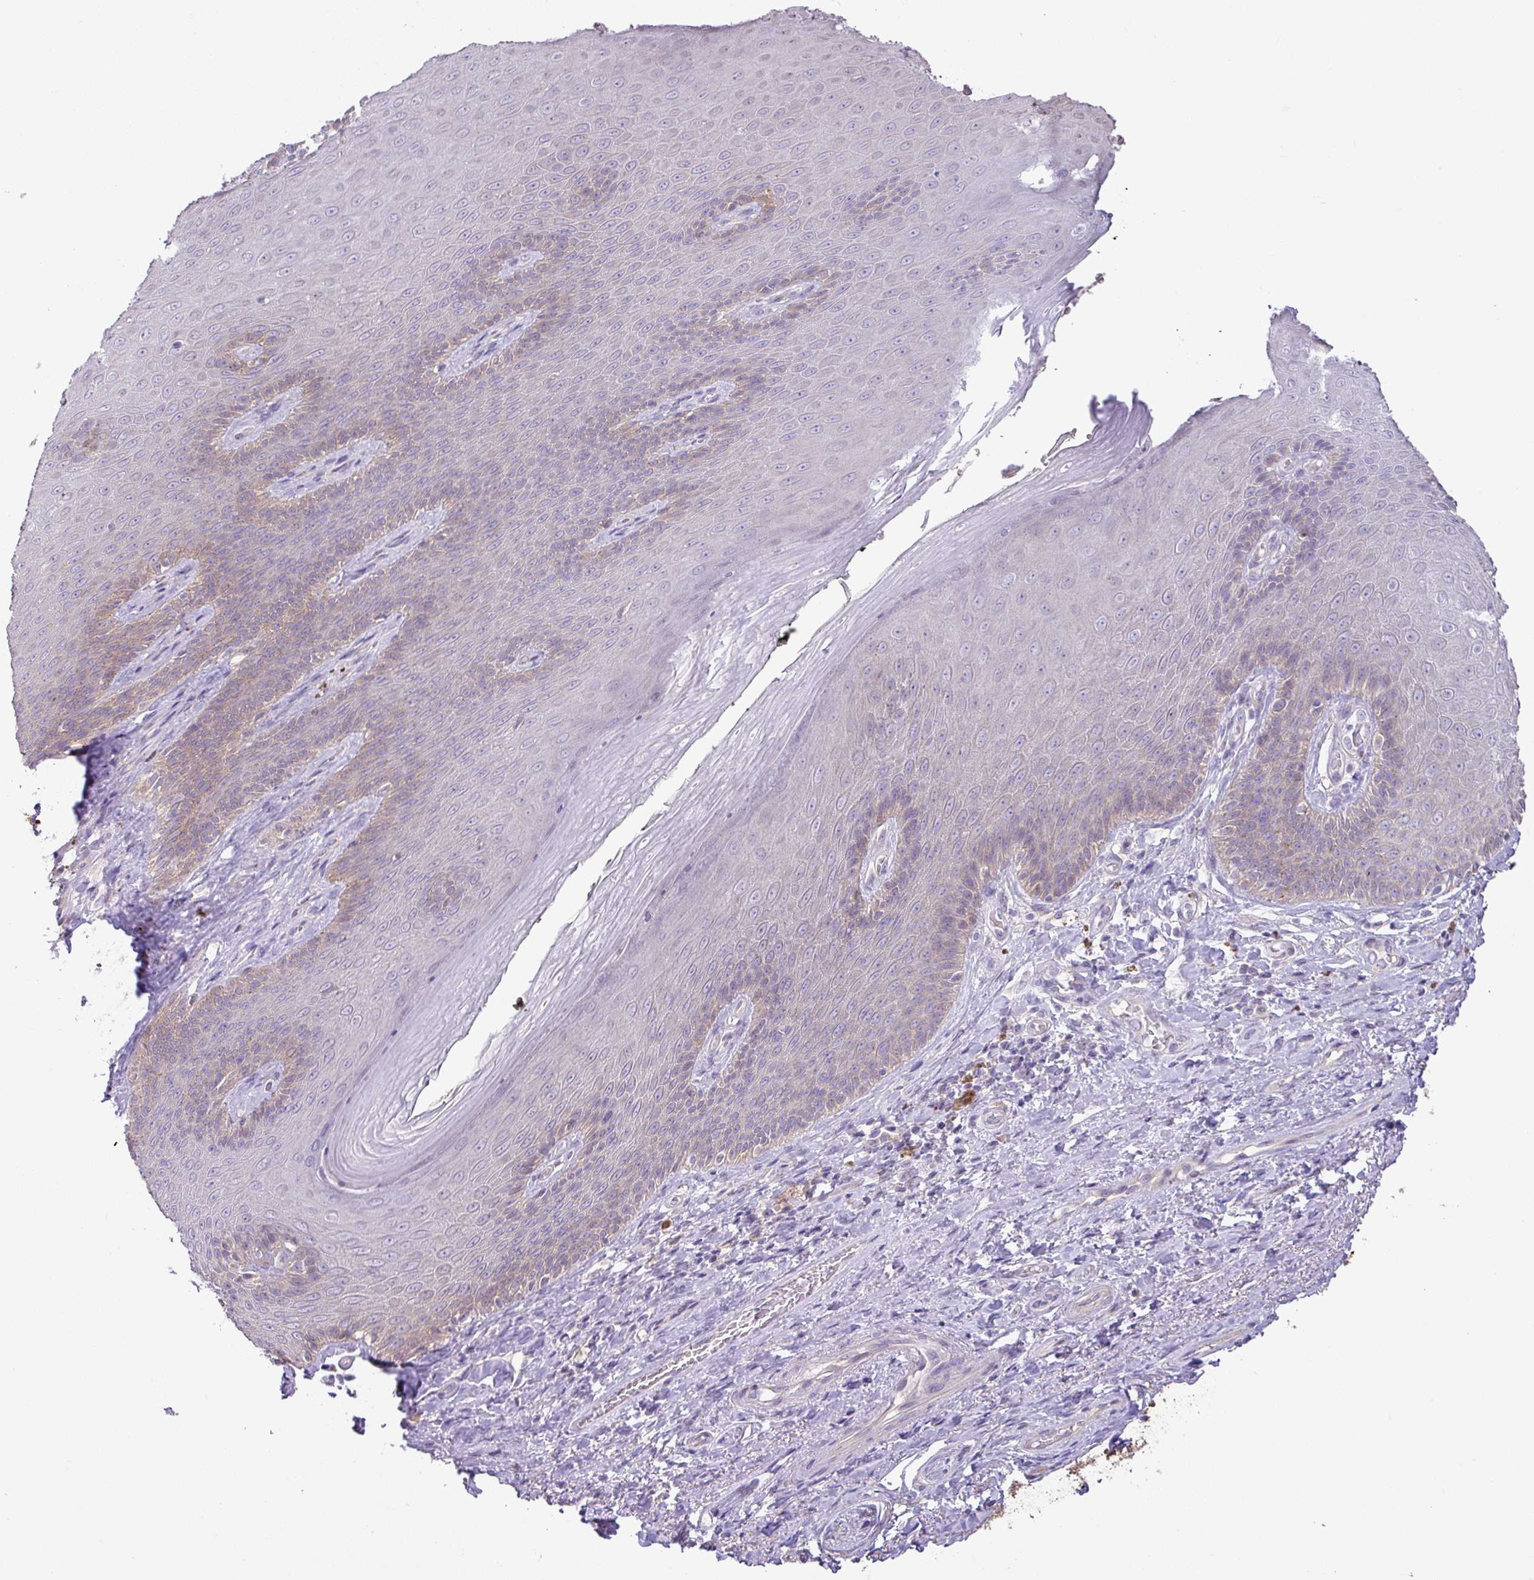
{"staining": {"intensity": "weak", "quantity": "25%-75%", "location": "cytoplasmic/membranous"}, "tissue": "skin", "cell_type": "Epidermal cells", "image_type": "normal", "snomed": [{"axis": "morphology", "description": "Normal tissue, NOS"}, {"axis": "topography", "description": "Anal"}, {"axis": "topography", "description": "Peripheral nerve tissue"}], "caption": "The photomicrograph displays staining of benign skin, revealing weak cytoplasmic/membranous protein expression (brown color) within epidermal cells.", "gene": "GALNT12", "patient": {"sex": "male", "age": 53}}